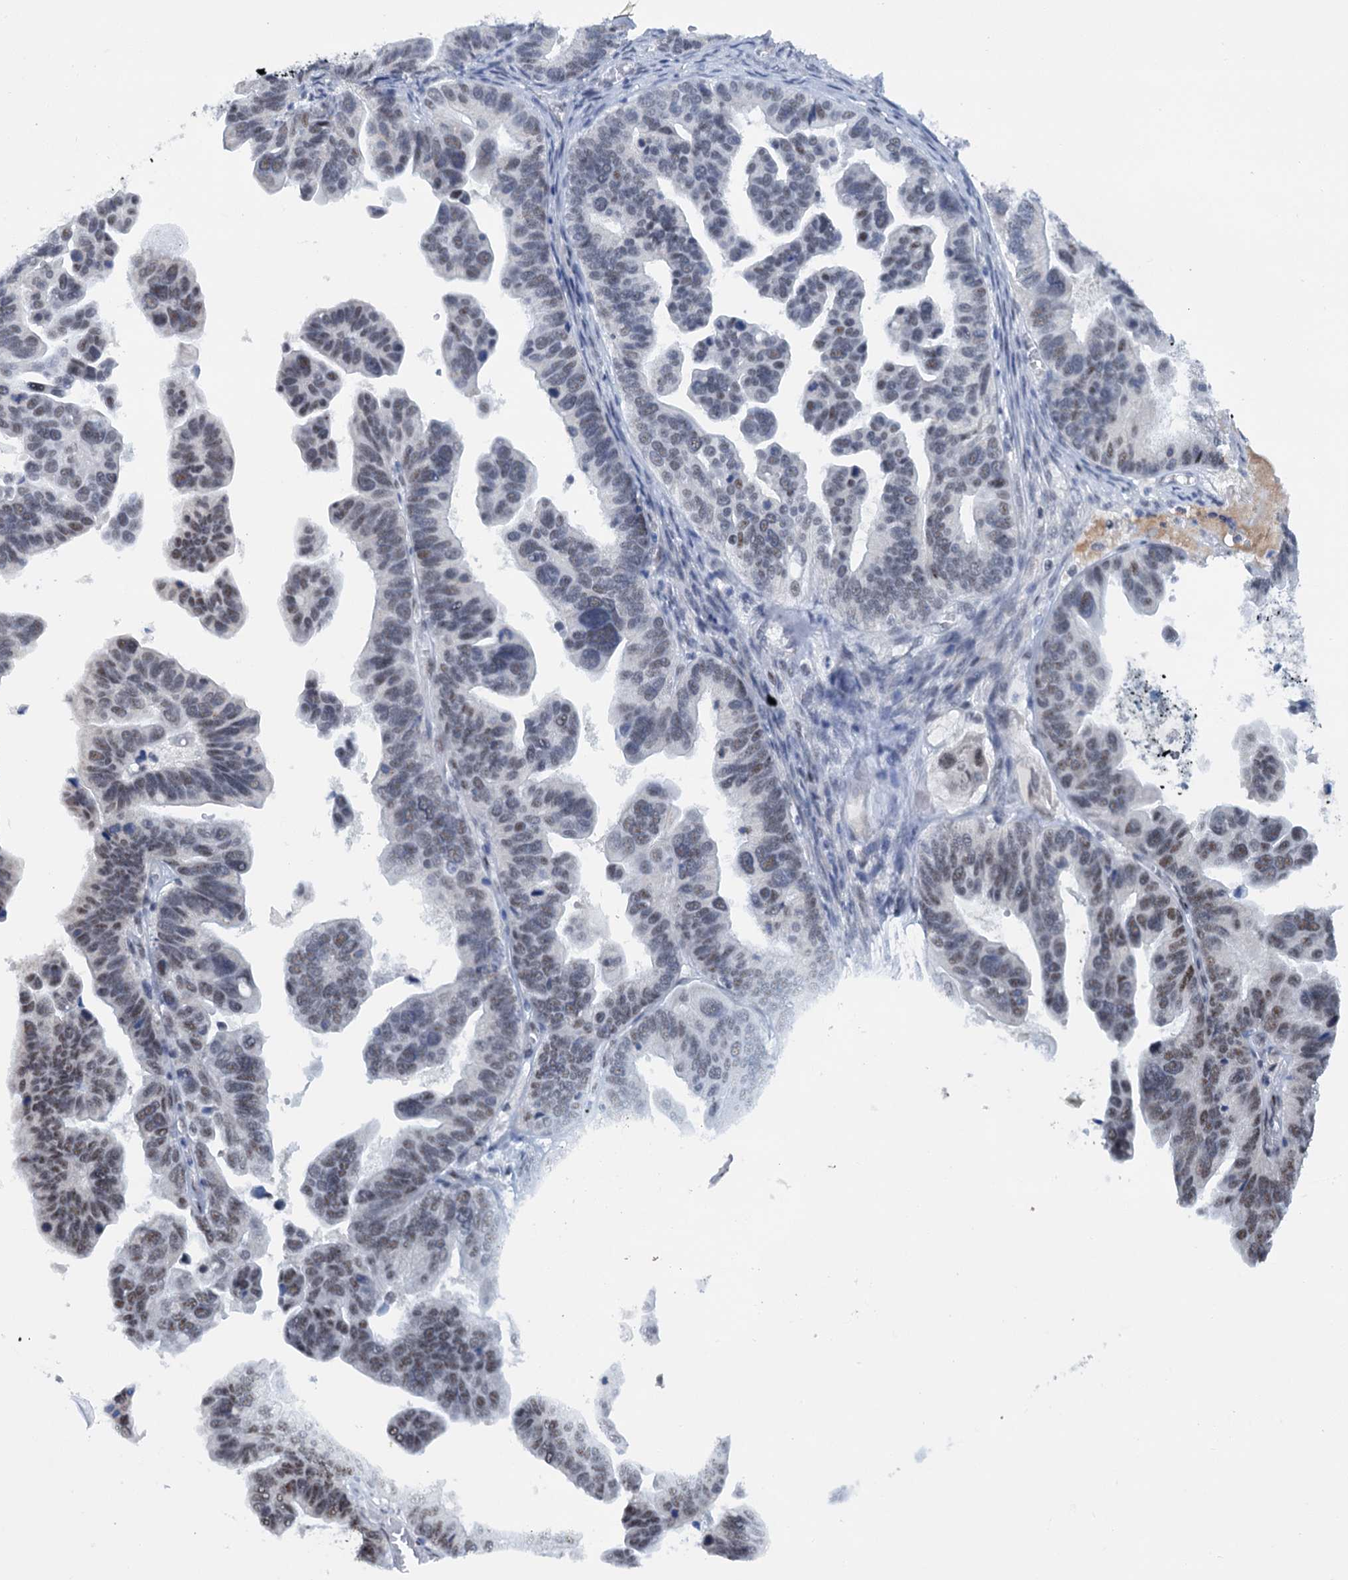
{"staining": {"intensity": "moderate", "quantity": "25%-75%", "location": "nuclear"}, "tissue": "ovarian cancer", "cell_type": "Tumor cells", "image_type": "cancer", "snomed": [{"axis": "morphology", "description": "Cystadenocarcinoma, serous, NOS"}, {"axis": "topography", "description": "Ovary"}], "caption": "Ovarian serous cystadenocarcinoma stained with a protein marker exhibits moderate staining in tumor cells.", "gene": "SREK1", "patient": {"sex": "female", "age": 56}}